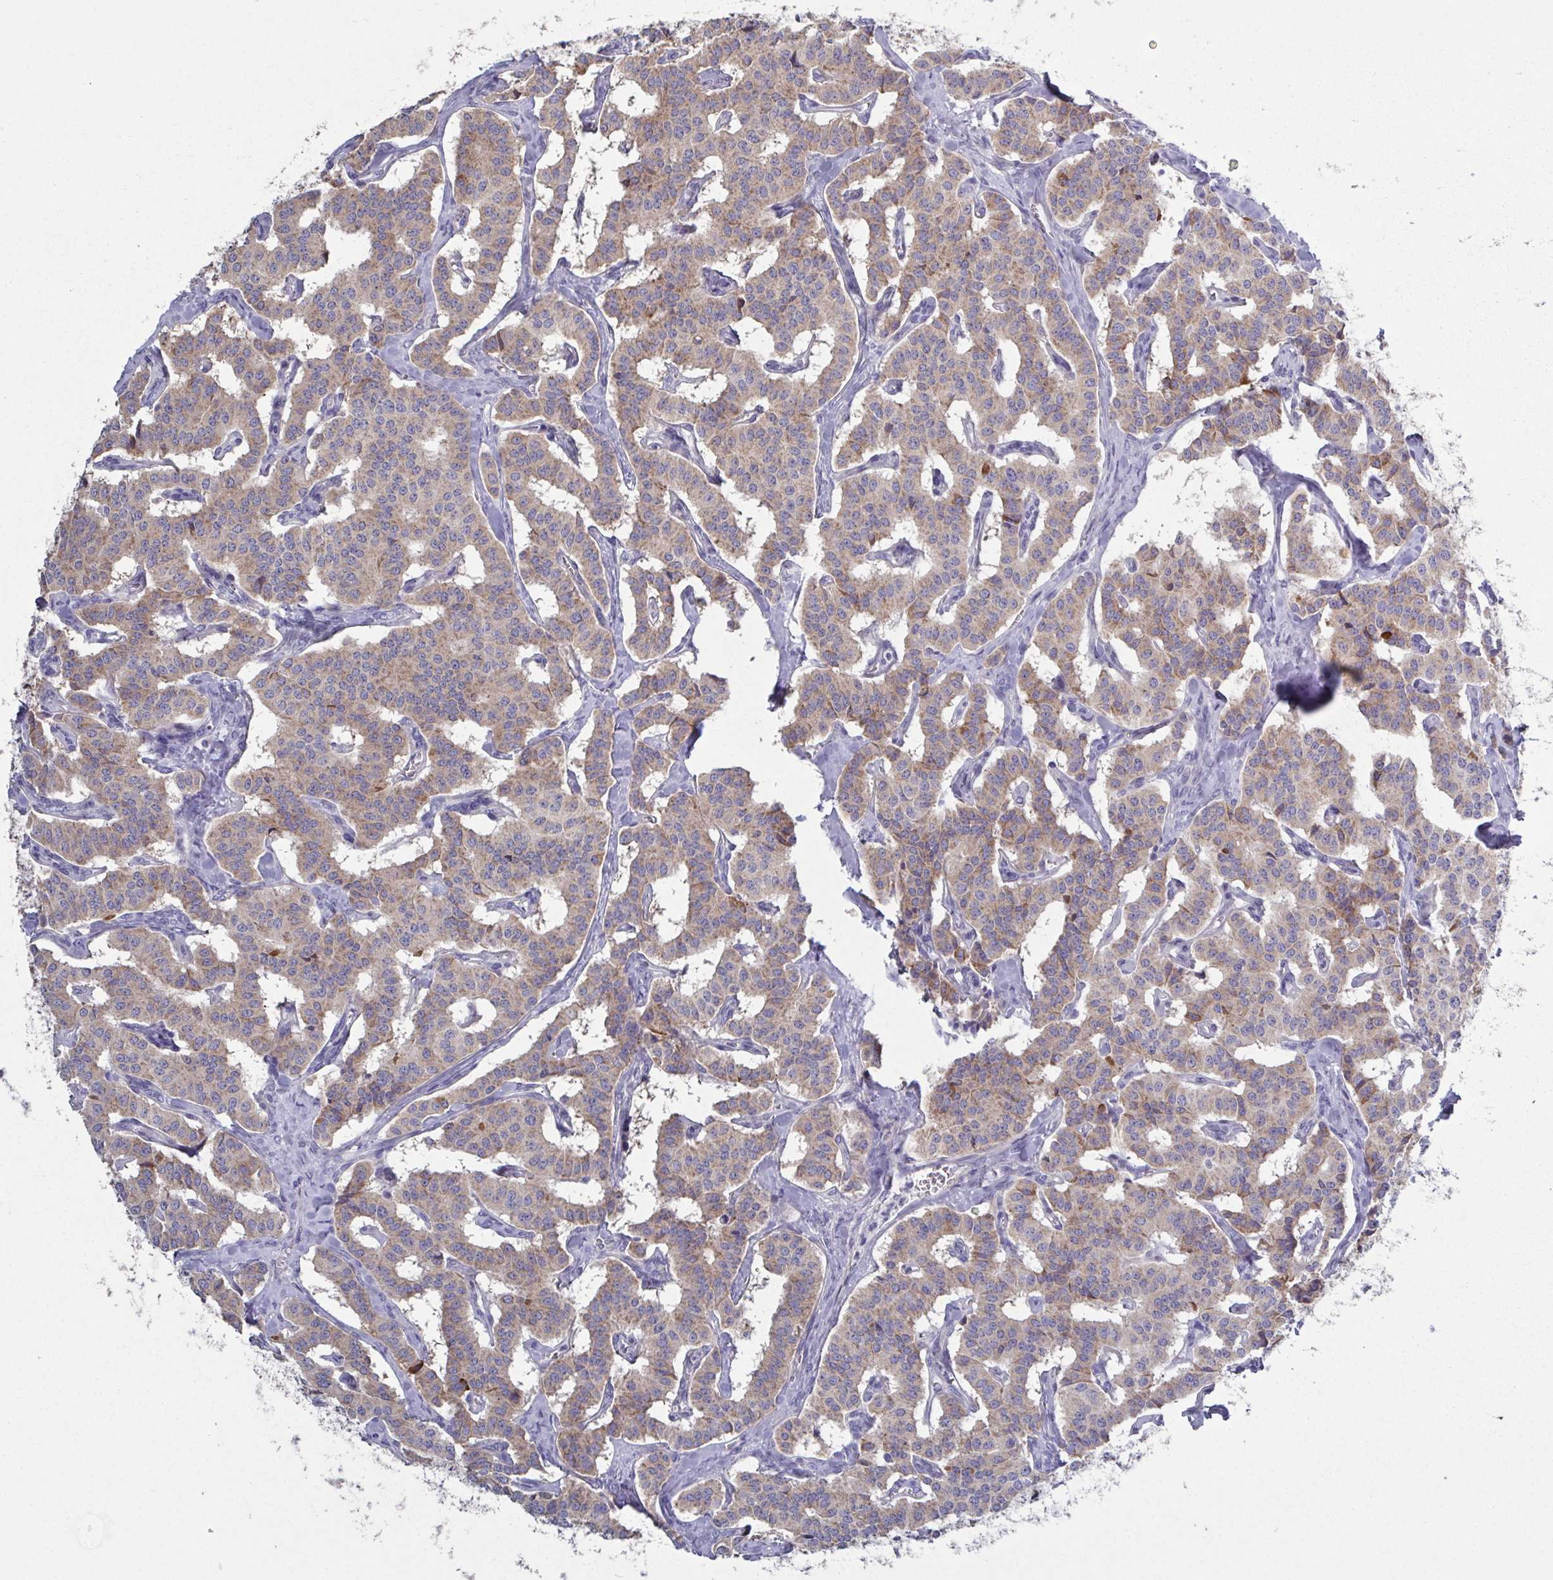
{"staining": {"intensity": "weak", "quantity": ">75%", "location": "cytoplasmic/membranous"}, "tissue": "carcinoid", "cell_type": "Tumor cells", "image_type": "cancer", "snomed": [{"axis": "morphology", "description": "Carcinoid, malignant, NOS"}, {"axis": "topography", "description": "Lung"}], "caption": "A brown stain shows weak cytoplasmic/membranous positivity of a protein in carcinoid tumor cells.", "gene": "GLDC", "patient": {"sex": "female", "age": 46}}